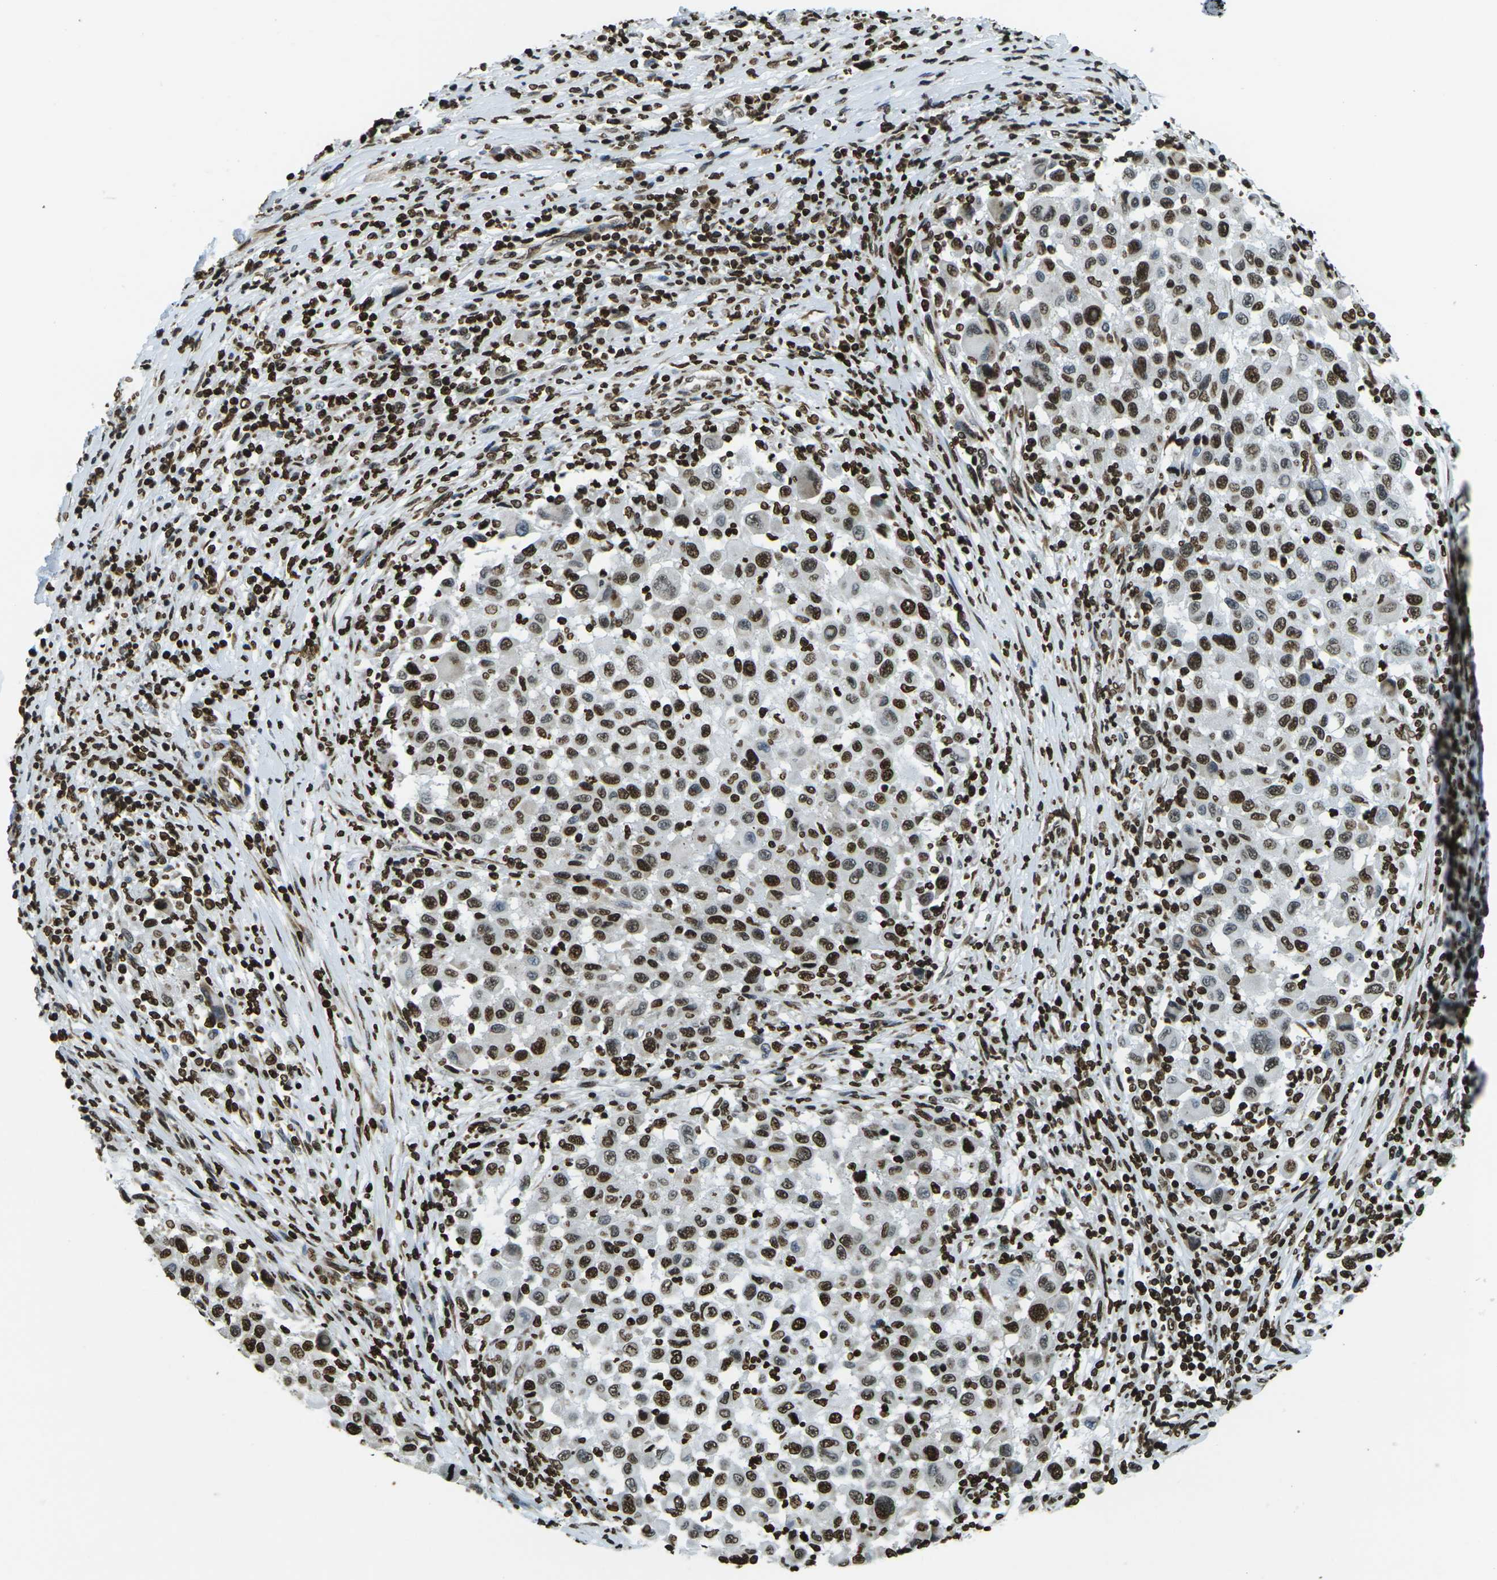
{"staining": {"intensity": "strong", "quantity": ">75%", "location": "nuclear"}, "tissue": "melanoma", "cell_type": "Tumor cells", "image_type": "cancer", "snomed": [{"axis": "morphology", "description": "Malignant melanoma, Metastatic site"}, {"axis": "topography", "description": "Lymph node"}], "caption": "Immunohistochemistry (IHC) photomicrograph of neoplastic tissue: human malignant melanoma (metastatic site) stained using immunohistochemistry (IHC) displays high levels of strong protein expression localized specifically in the nuclear of tumor cells, appearing as a nuclear brown color.", "gene": "H1-2", "patient": {"sex": "male", "age": 61}}